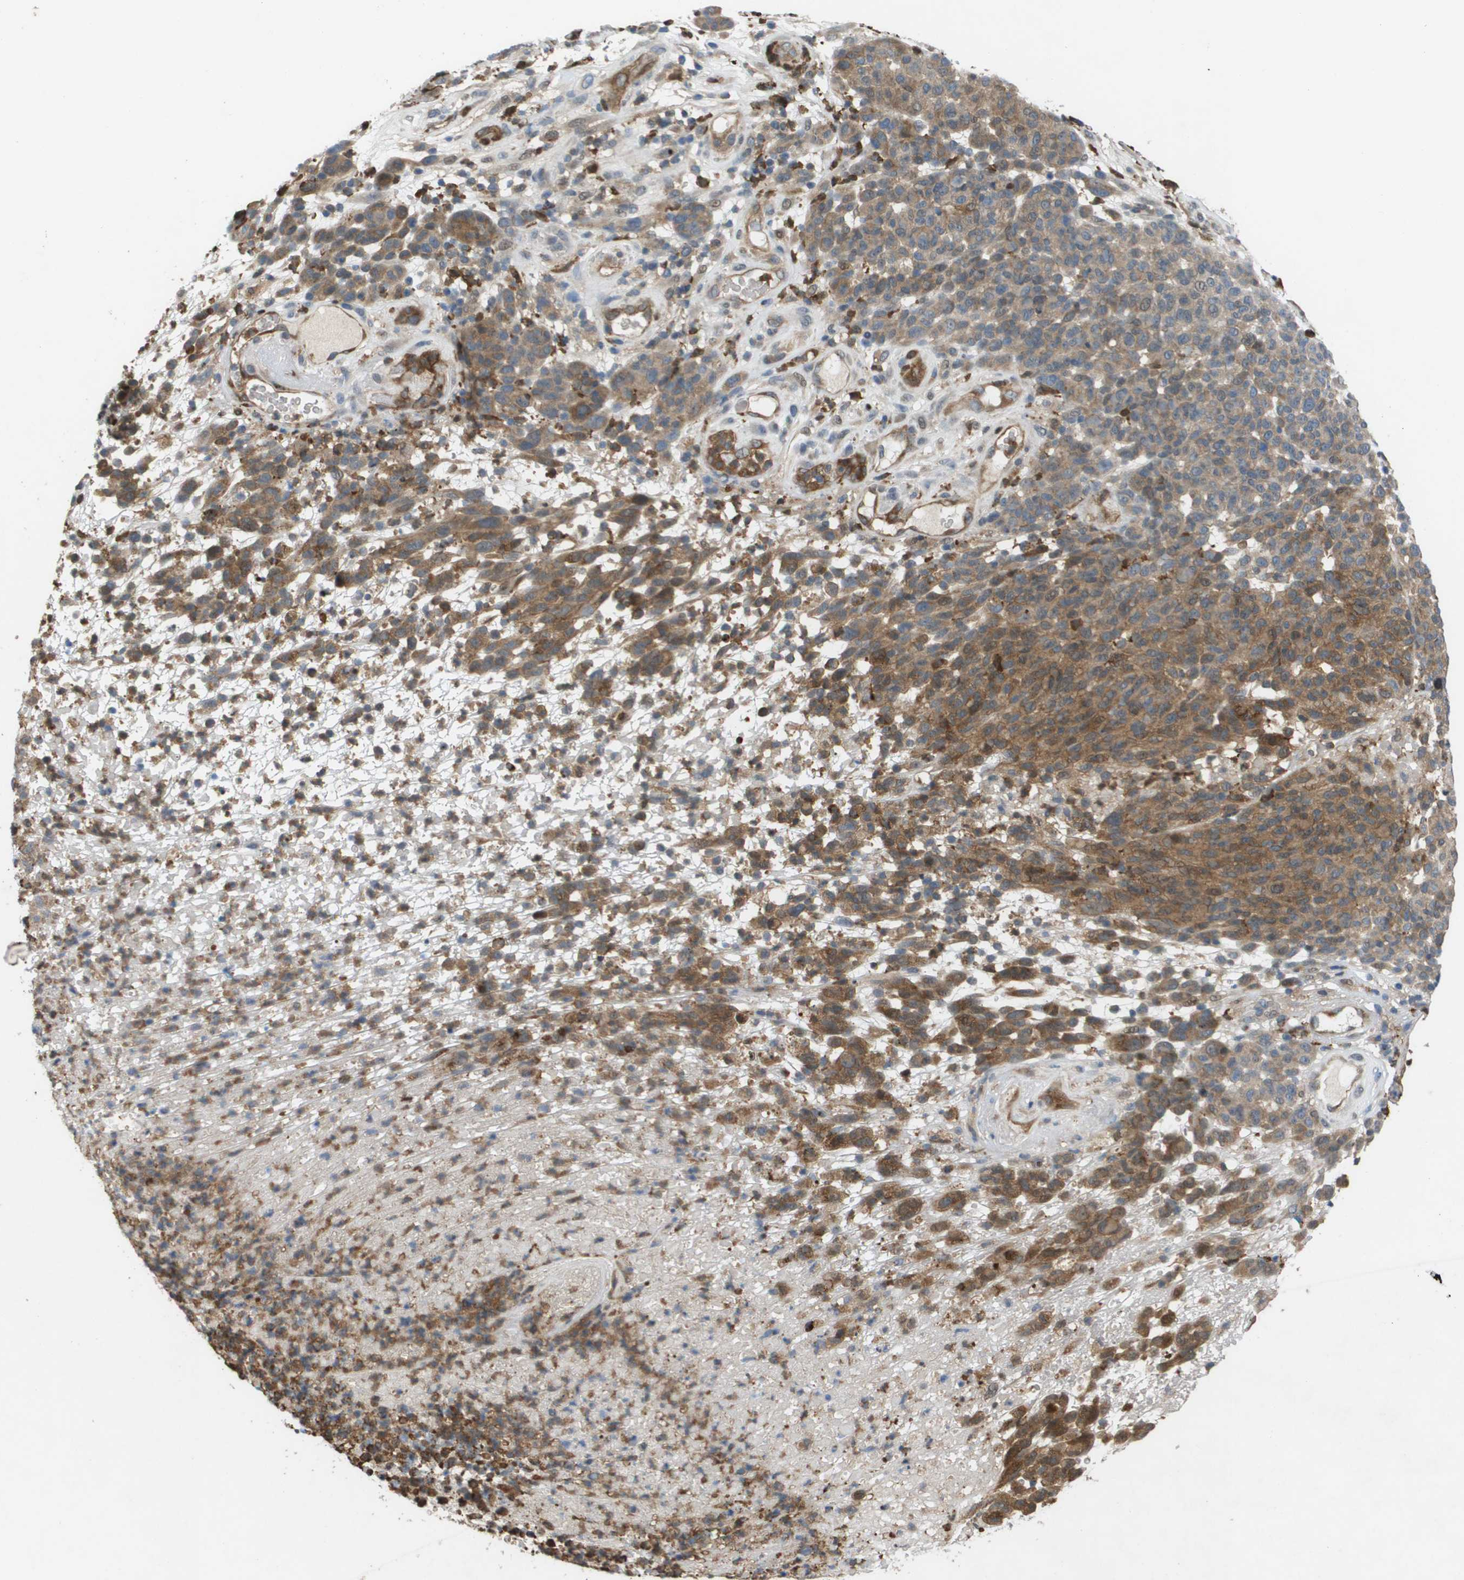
{"staining": {"intensity": "moderate", "quantity": ">75%", "location": "cytoplasmic/membranous"}, "tissue": "melanoma", "cell_type": "Tumor cells", "image_type": "cancer", "snomed": [{"axis": "morphology", "description": "Malignant melanoma, NOS"}, {"axis": "topography", "description": "Skin"}], "caption": "A high-resolution photomicrograph shows IHC staining of melanoma, which reveals moderate cytoplasmic/membranous staining in about >75% of tumor cells. (brown staining indicates protein expression, while blue staining denotes nuclei).", "gene": "PALD1", "patient": {"sex": "male", "age": 59}}